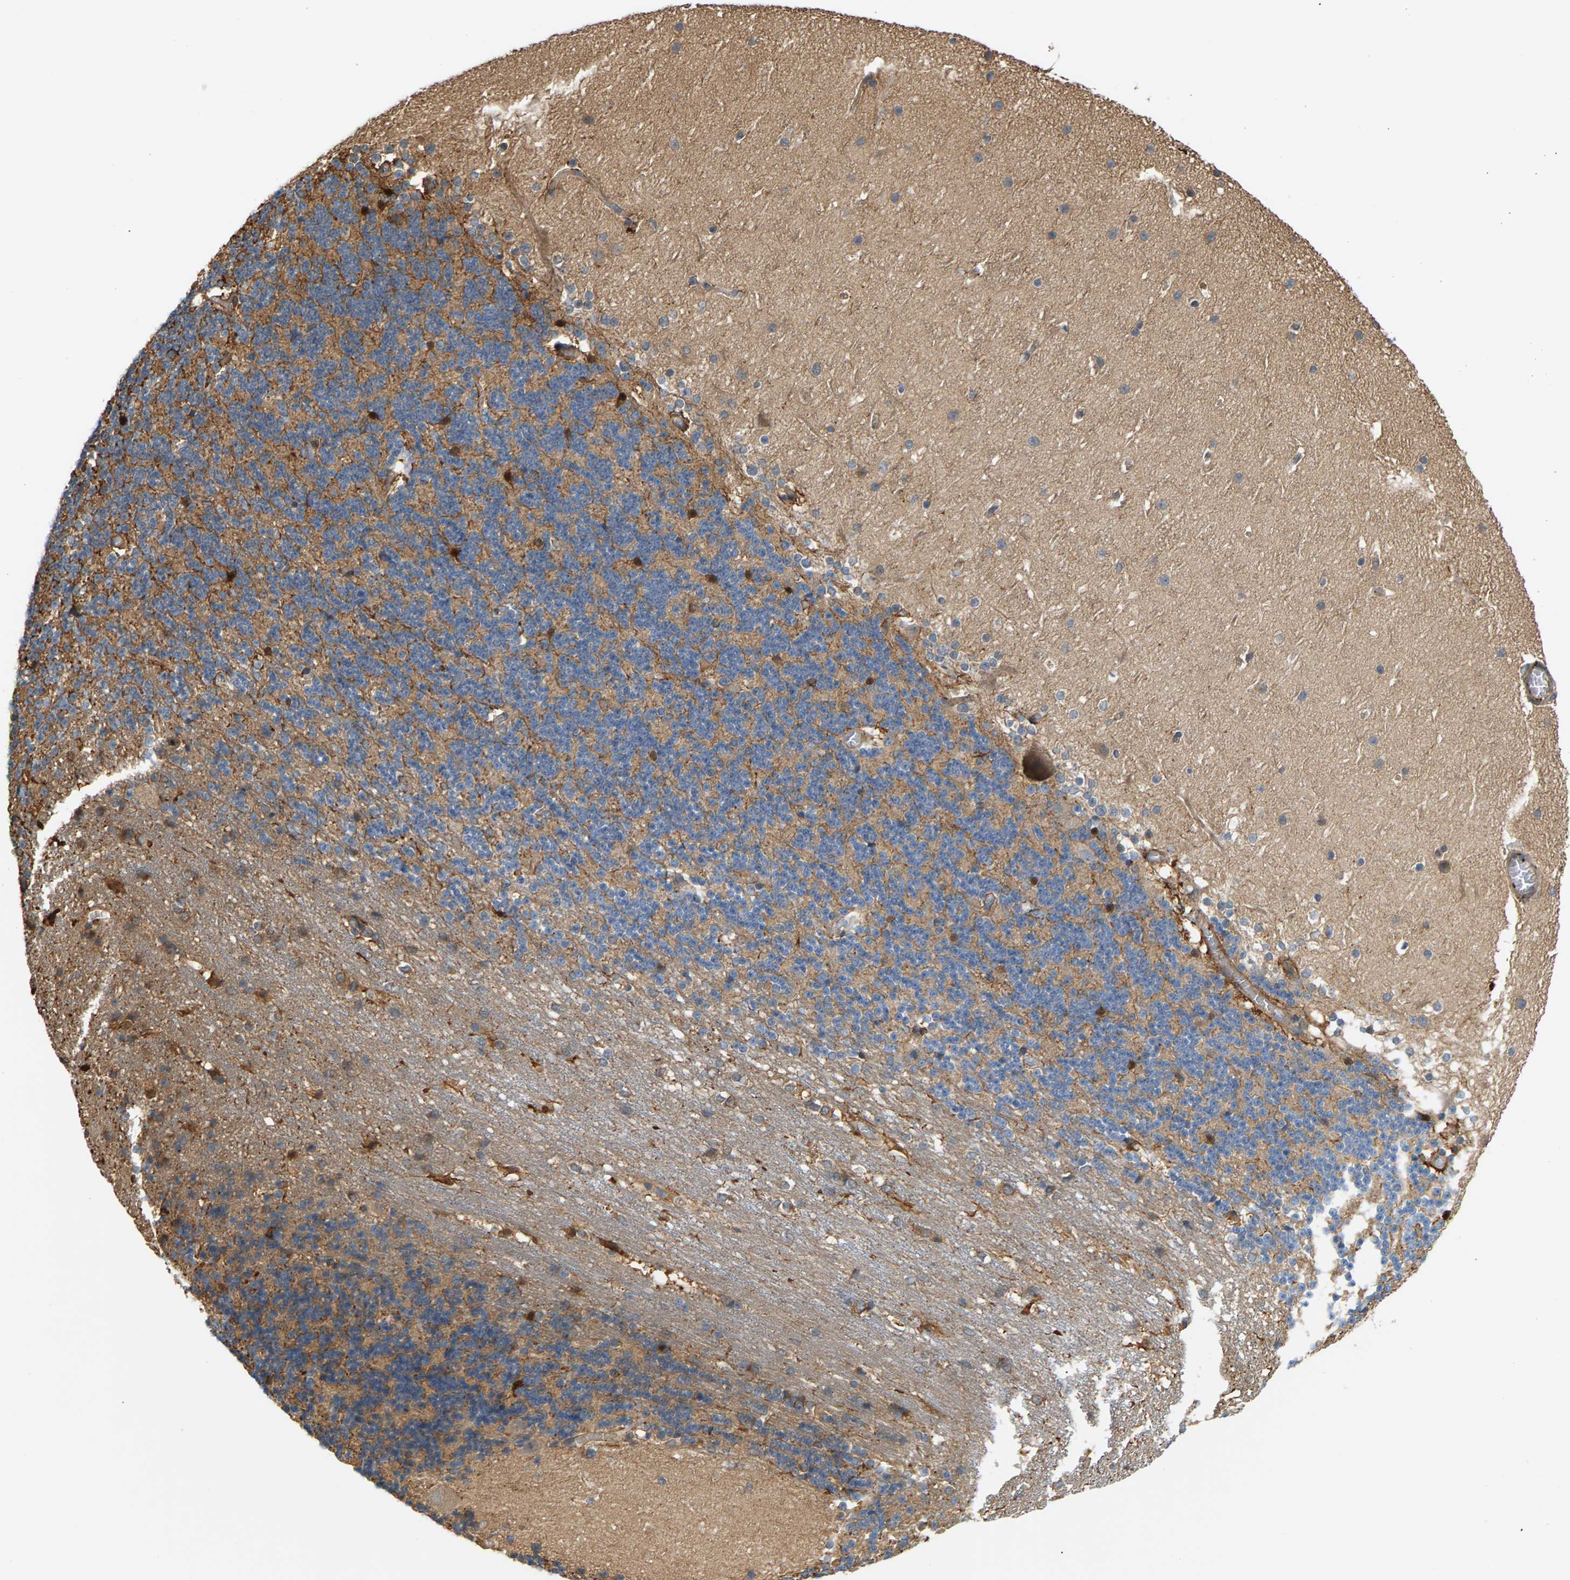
{"staining": {"intensity": "moderate", "quantity": "25%-75%", "location": "cytoplasmic/membranous"}, "tissue": "cerebellum", "cell_type": "Cells in granular layer", "image_type": "normal", "snomed": [{"axis": "morphology", "description": "Normal tissue, NOS"}, {"axis": "topography", "description": "Cerebellum"}], "caption": "Immunohistochemical staining of normal human cerebellum displays moderate cytoplasmic/membranous protein positivity in approximately 25%-75% of cells in granular layer. (Stains: DAB (3,3'-diaminobenzidine) in brown, nuclei in blue, Microscopy: brightfield microscopy at high magnification).", "gene": "KRTAP27", "patient": {"sex": "female", "age": 19}}